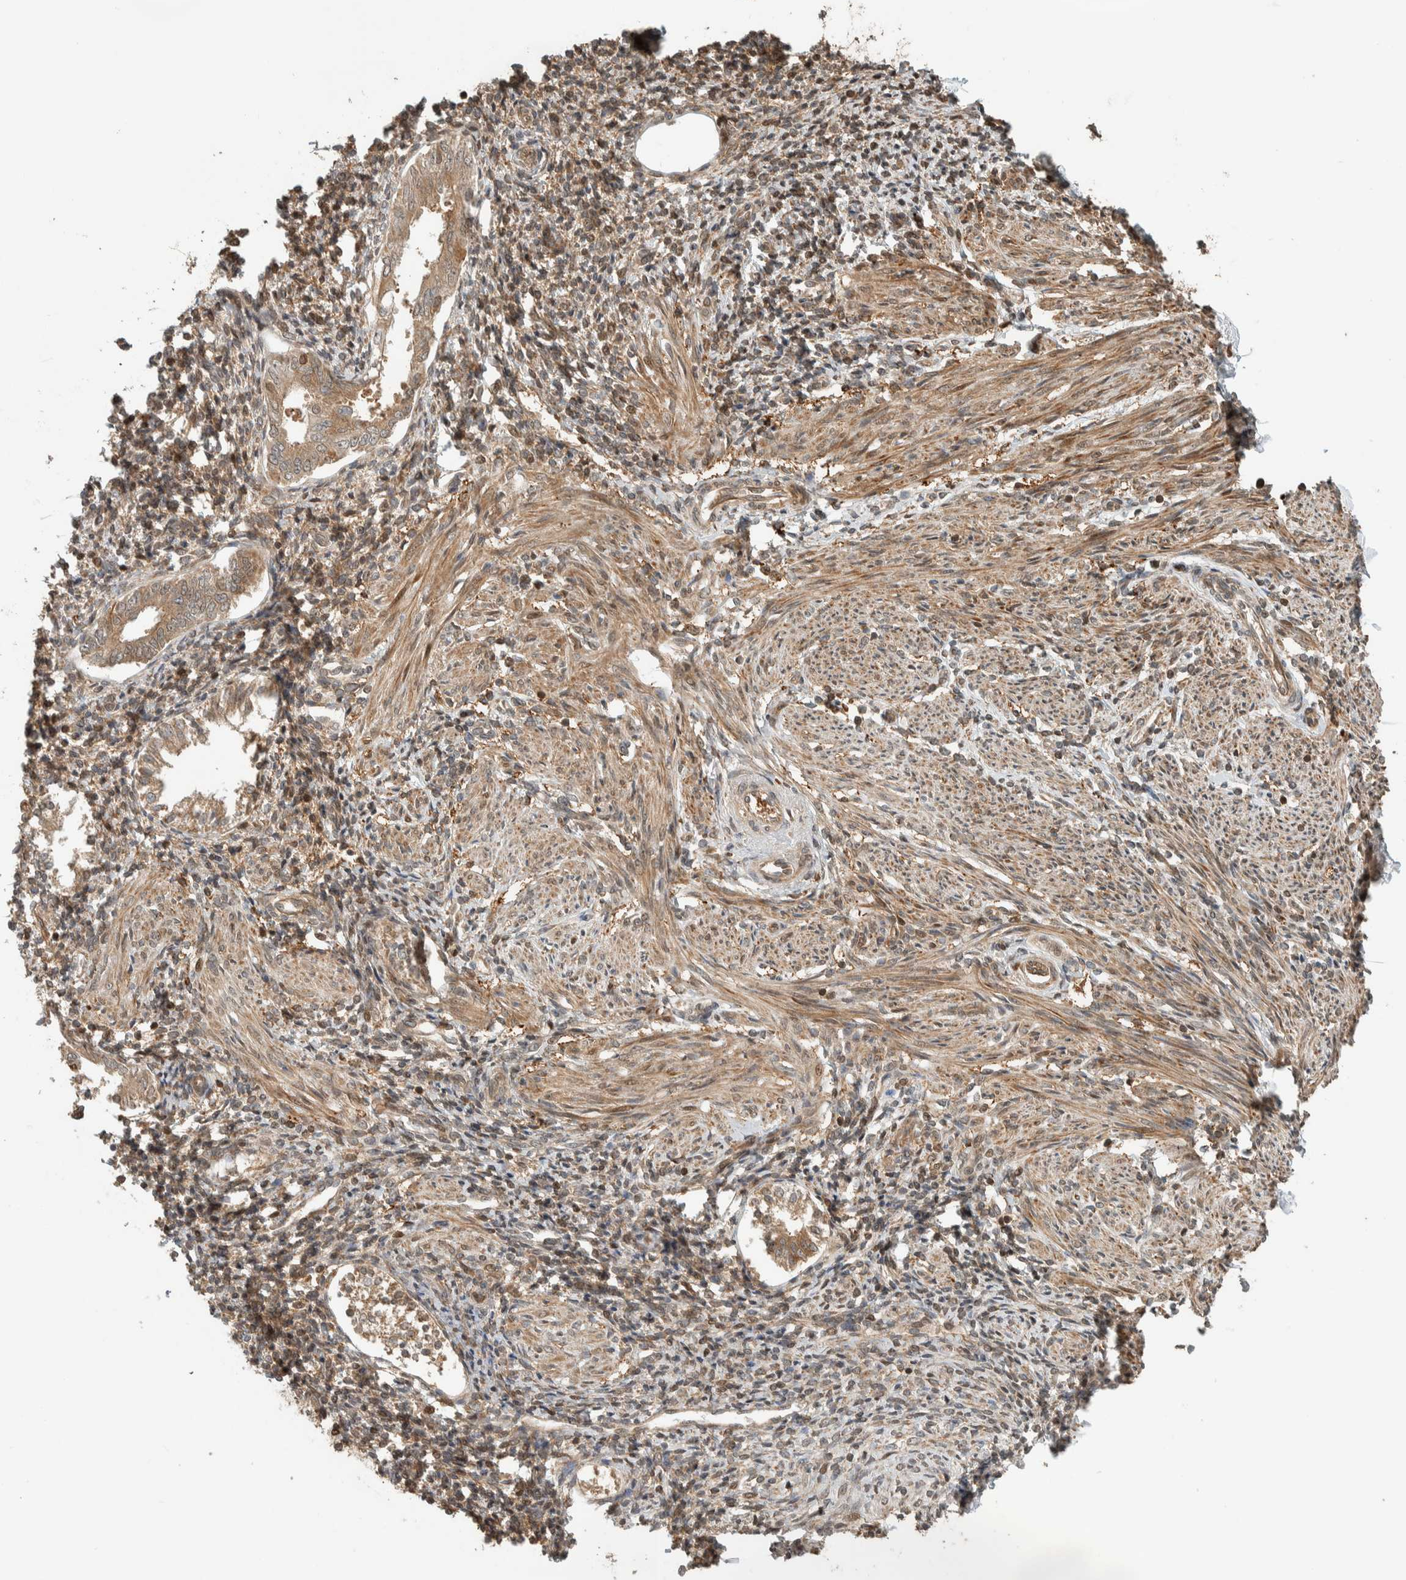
{"staining": {"intensity": "strong", "quantity": ">75%", "location": "cytoplasmic/membranous"}, "tissue": "endometrium", "cell_type": "Cells in endometrial stroma", "image_type": "normal", "snomed": [{"axis": "morphology", "description": "Normal tissue, NOS"}, {"axis": "topography", "description": "Endometrium"}], "caption": "This is a photomicrograph of immunohistochemistry (IHC) staining of unremarkable endometrium, which shows strong expression in the cytoplasmic/membranous of cells in endometrial stroma.", "gene": "CNTROB", "patient": {"sex": "female", "age": 66}}